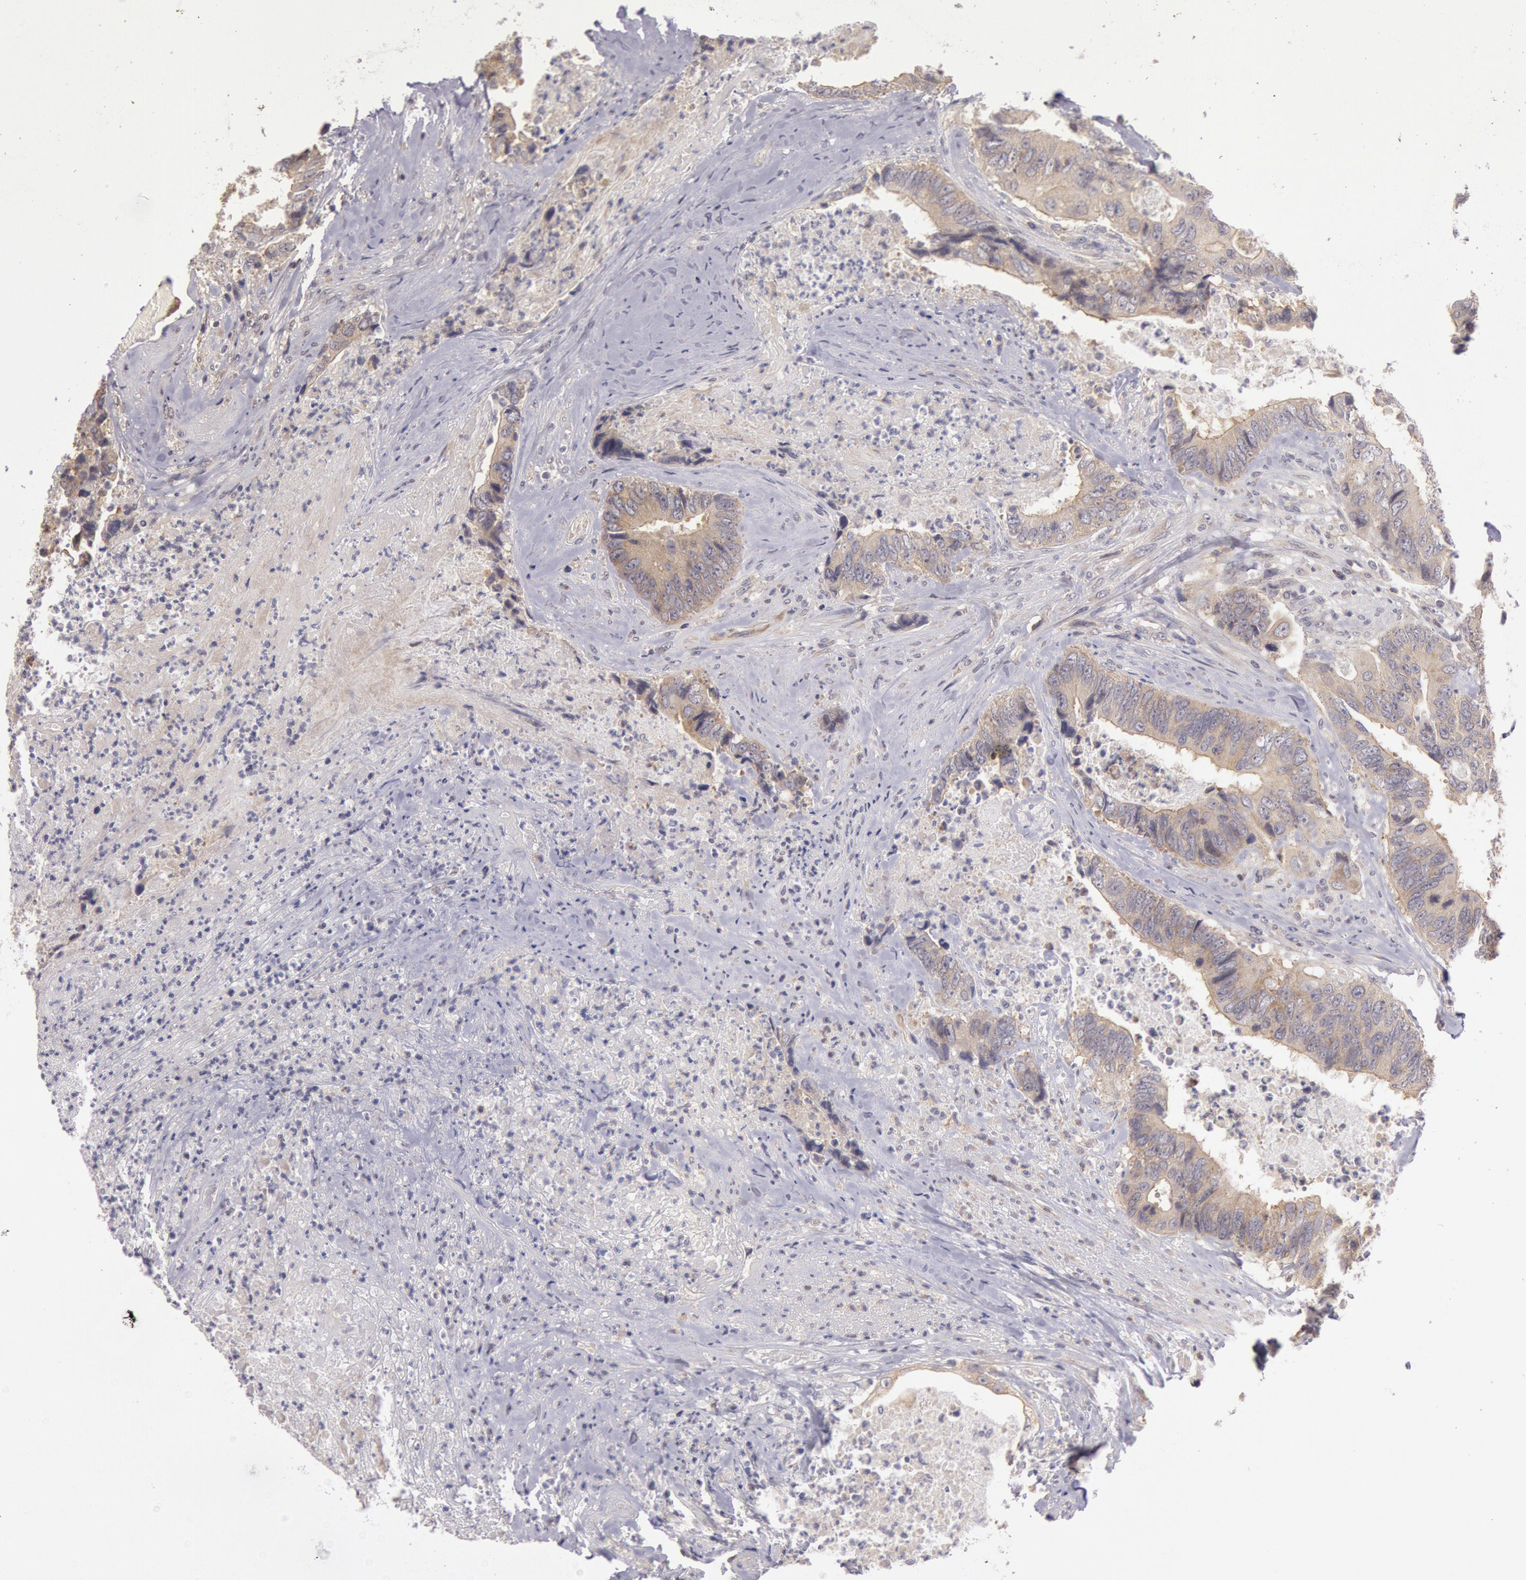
{"staining": {"intensity": "weak", "quantity": ">75%", "location": "cytoplasmic/membranous"}, "tissue": "colorectal cancer", "cell_type": "Tumor cells", "image_type": "cancer", "snomed": [{"axis": "morphology", "description": "Adenocarcinoma, NOS"}, {"axis": "topography", "description": "Rectum"}], "caption": "DAB immunohistochemical staining of human colorectal cancer shows weak cytoplasmic/membranous protein expression in about >75% of tumor cells. The protein is shown in brown color, while the nuclei are stained blue.", "gene": "NMT2", "patient": {"sex": "female", "age": 65}}